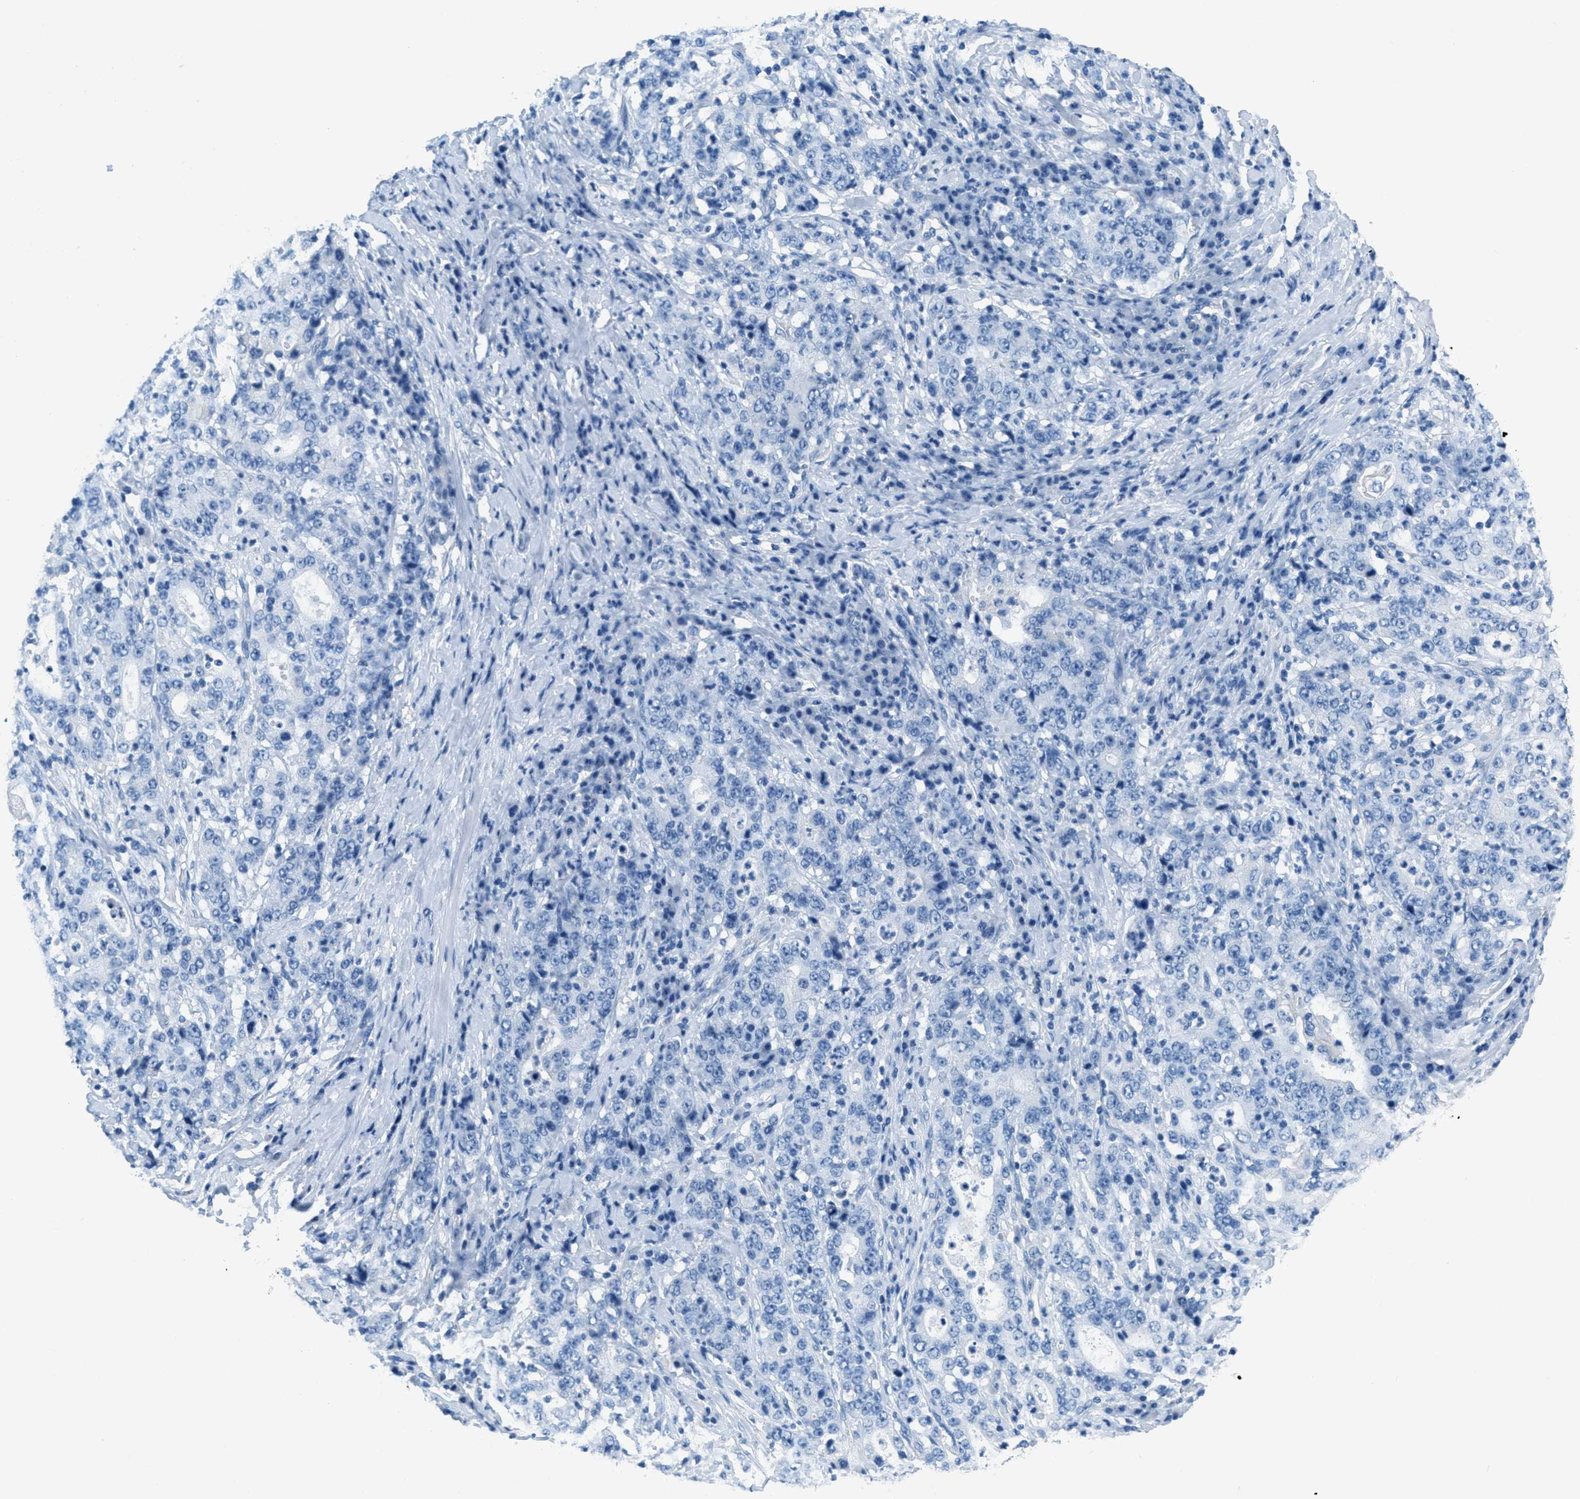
{"staining": {"intensity": "negative", "quantity": "none", "location": "none"}, "tissue": "stomach cancer", "cell_type": "Tumor cells", "image_type": "cancer", "snomed": [{"axis": "morphology", "description": "Normal tissue, NOS"}, {"axis": "morphology", "description": "Adenocarcinoma, NOS"}, {"axis": "topography", "description": "Stomach, upper"}, {"axis": "topography", "description": "Stomach"}], "caption": "Micrograph shows no protein expression in tumor cells of stomach cancer tissue.", "gene": "MGARP", "patient": {"sex": "male", "age": 59}}